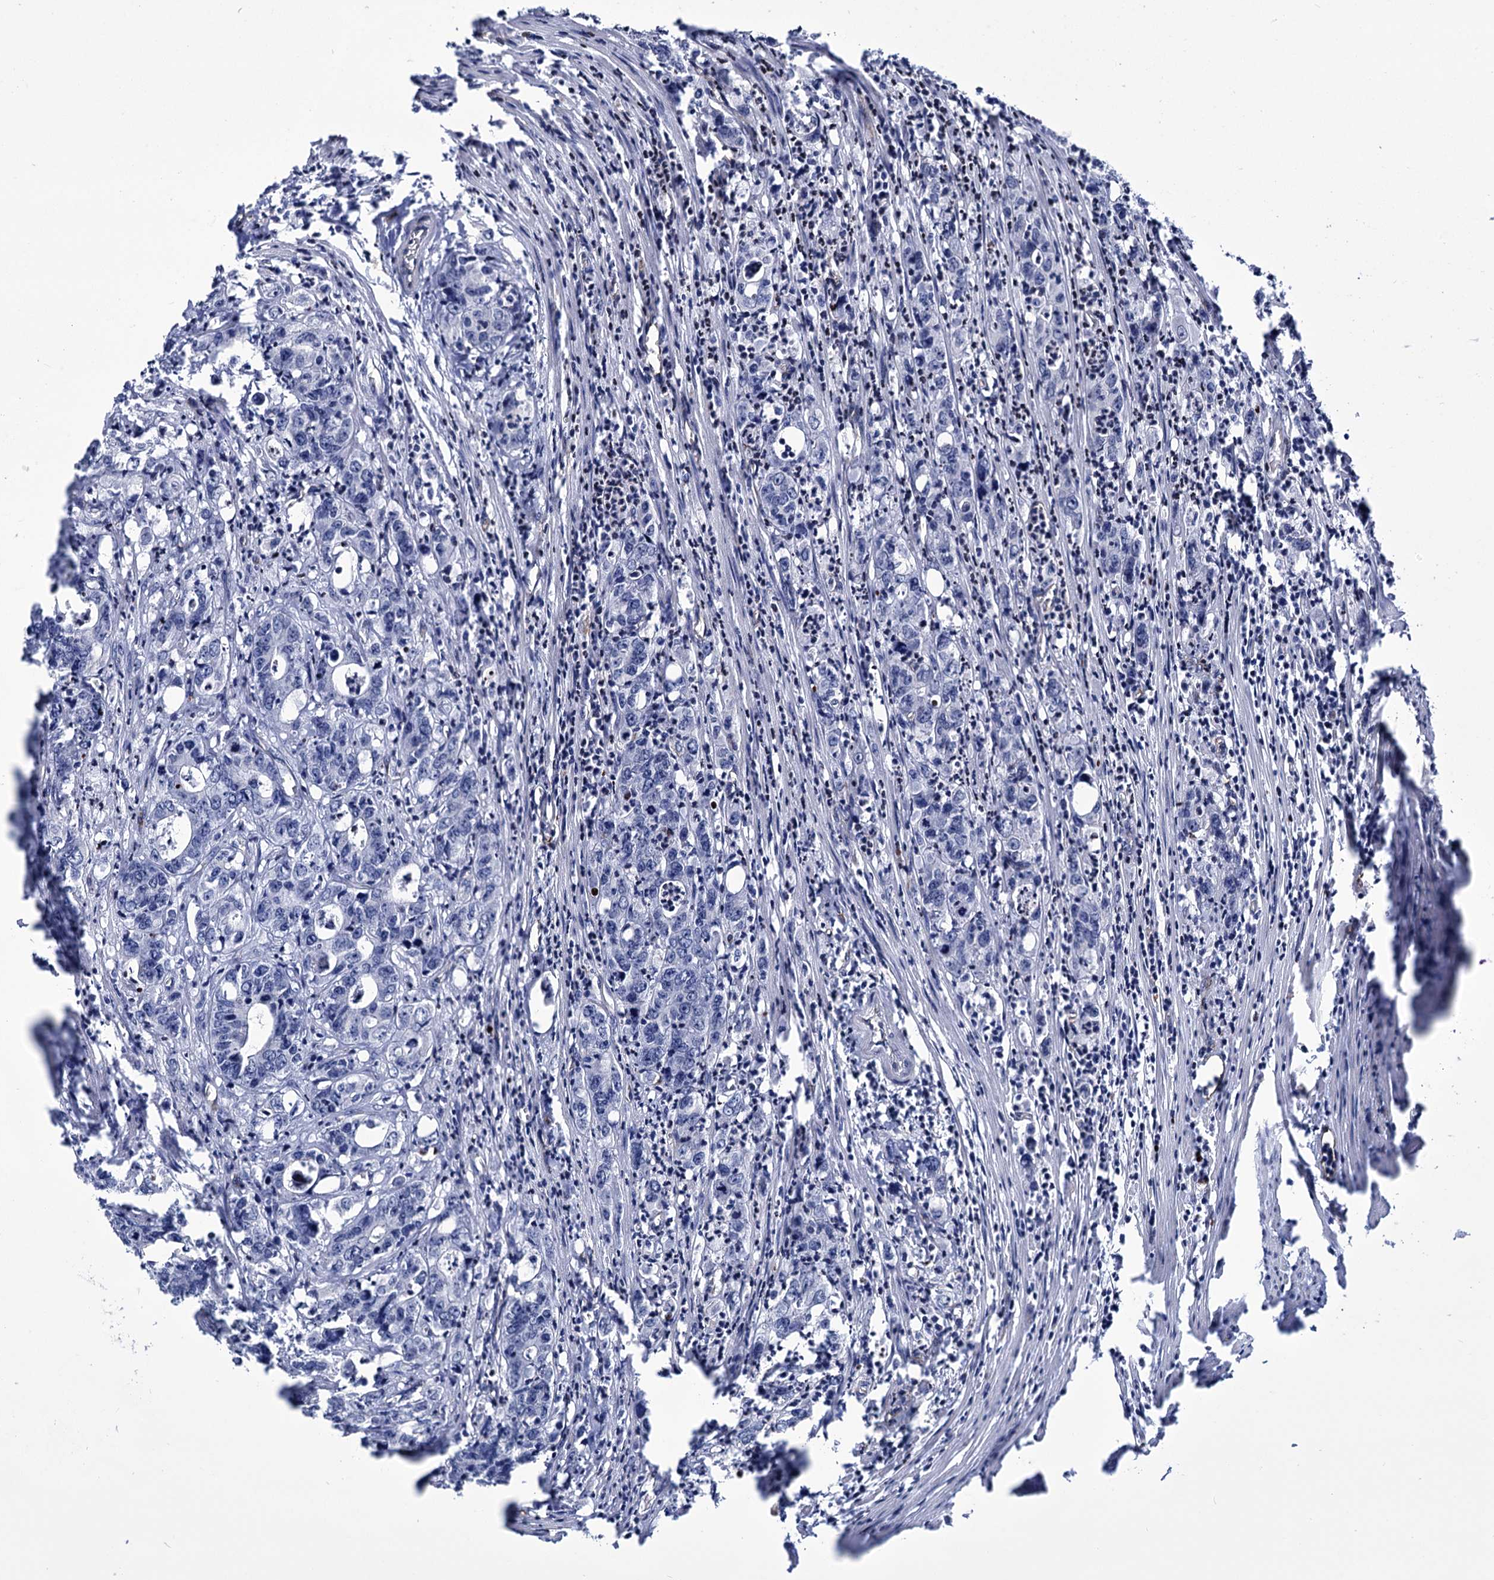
{"staining": {"intensity": "negative", "quantity": "none", "location": "none"}, "tissue": "colorectal cancer", "cell_type": "Tumor cells", "image_type": "cancer", "snomed": [{"axis": "morphology", "description": "Adenocarcinoma, NOS"}, {"axis": "topography", "description": "Colon"}], "caption": "Tumor cells are negative for brown protein staining in colorectal cancer (adenocarcinoma).", "gene": "ZC3H12C", "patient": {"sex": "female", "age": 75}}